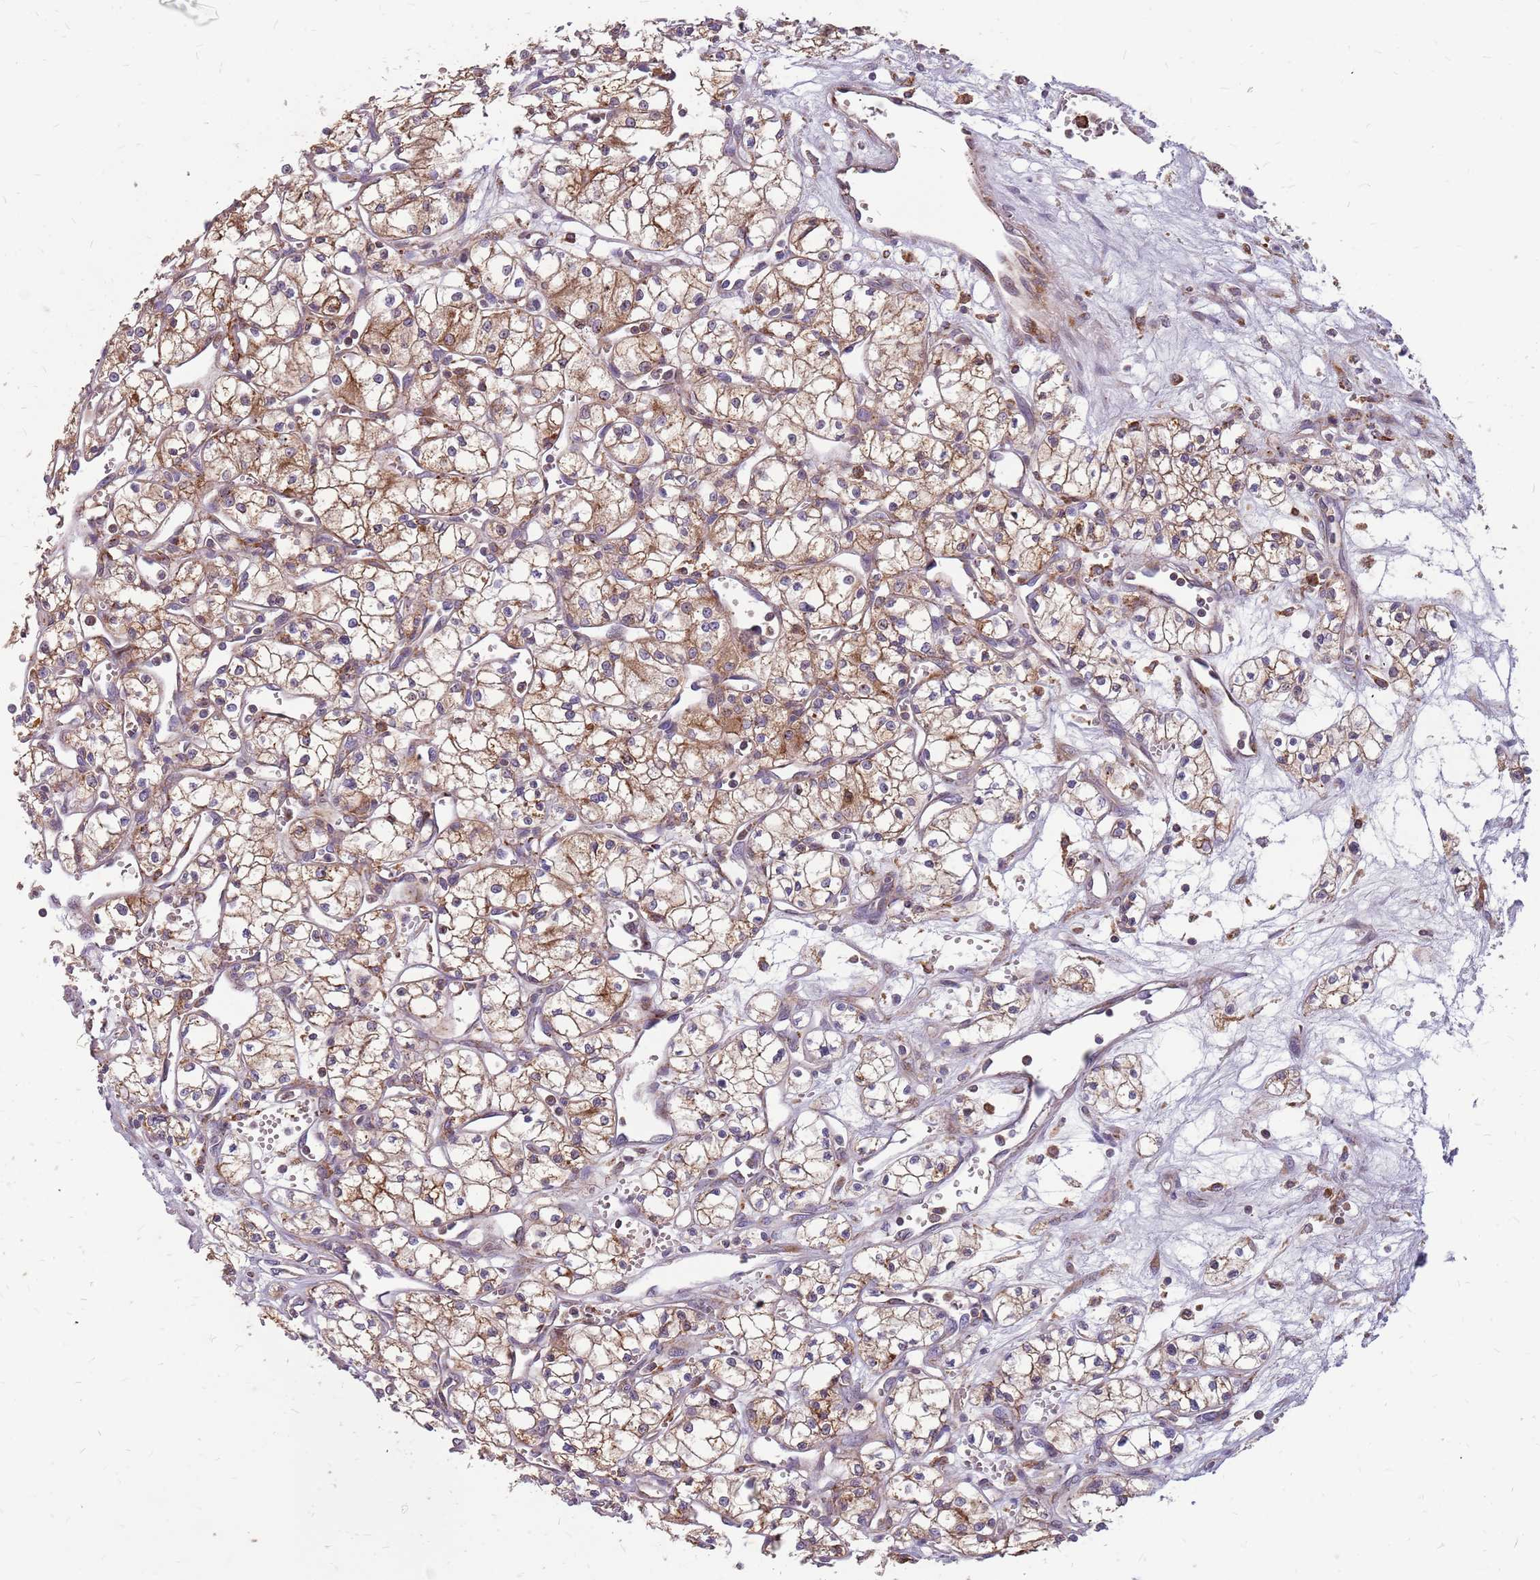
{"staining": {"intensity": "moderate", "quantity": ">75%", "location": "cytoplasmic/membranous"}, "tissue": "renal cancer", "cell_type": "Tumor cells", "image_type": "cancer", "snomed": [{"axis": "morphology", "description": "Adenocarcinoma, NOS"}, {"axis": "topography", "description": "Kidney"}], "caption": "This is an image of immunohistochemistry (IHC) staining of renal cancer (adenocarcinoma), which shows moderate positivity in the cytoplasmic/membranous of tumor cells.", "gene": "NME4", "patient": {"sex": "male", "age": 59}}